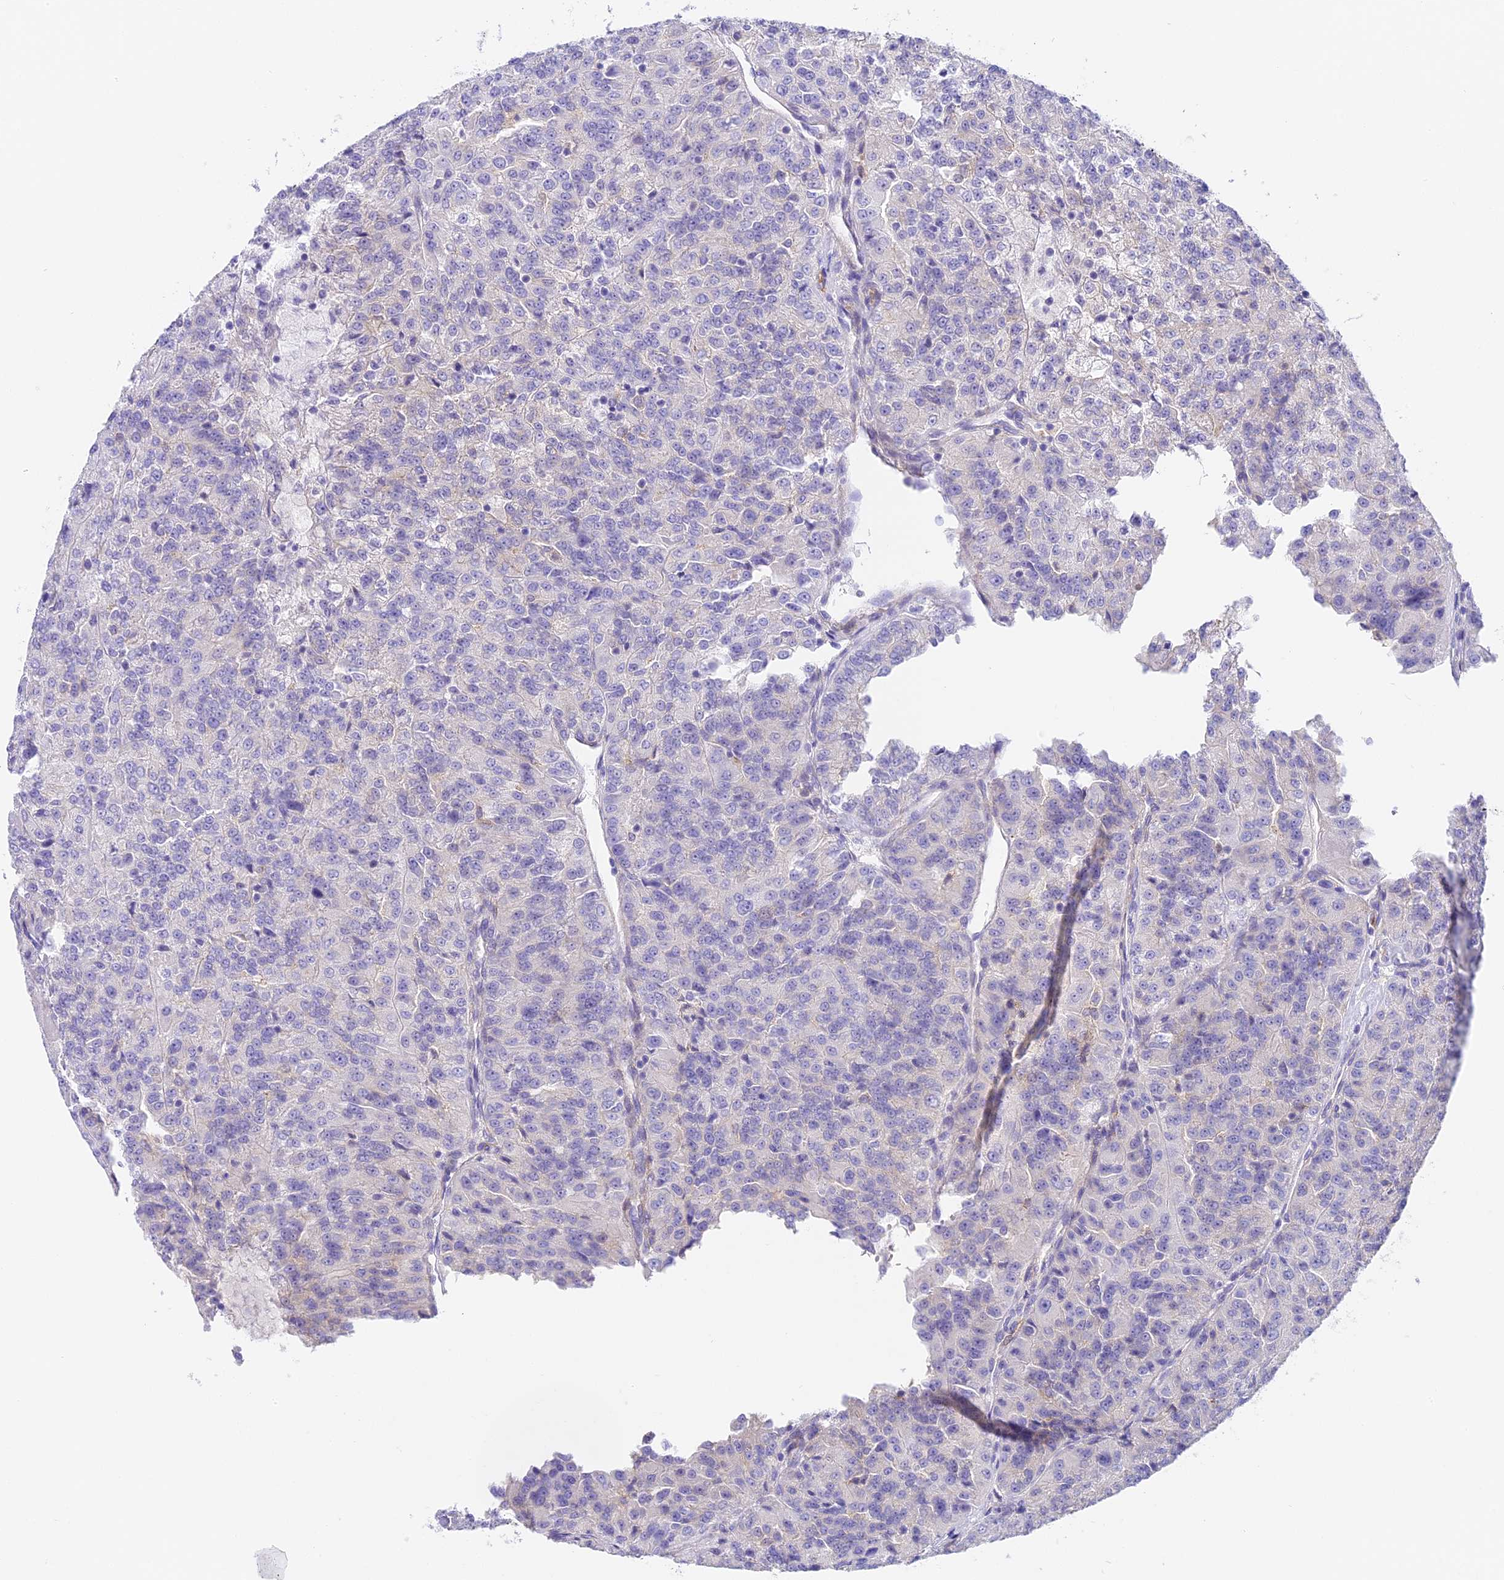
{"staining": {"intensity": "negative", "quantity": "none", "location": "none"}, "tissue": "renal cancer", "cell_type": "Tumor cells", "image_type": "cancer", "snomed": [{"axis": "morphology", "description": "Adenocarcinoma, NOS"}, {"axis": "topography", "description": "Kidney"}], "caption": "Renal cancer was stained to show a protein in brown. There is no significant expression in tumor cells. Nuclei are stained in blue.", "gene": "HOMER3", "patient": {"sex": "female", "age": 63}}